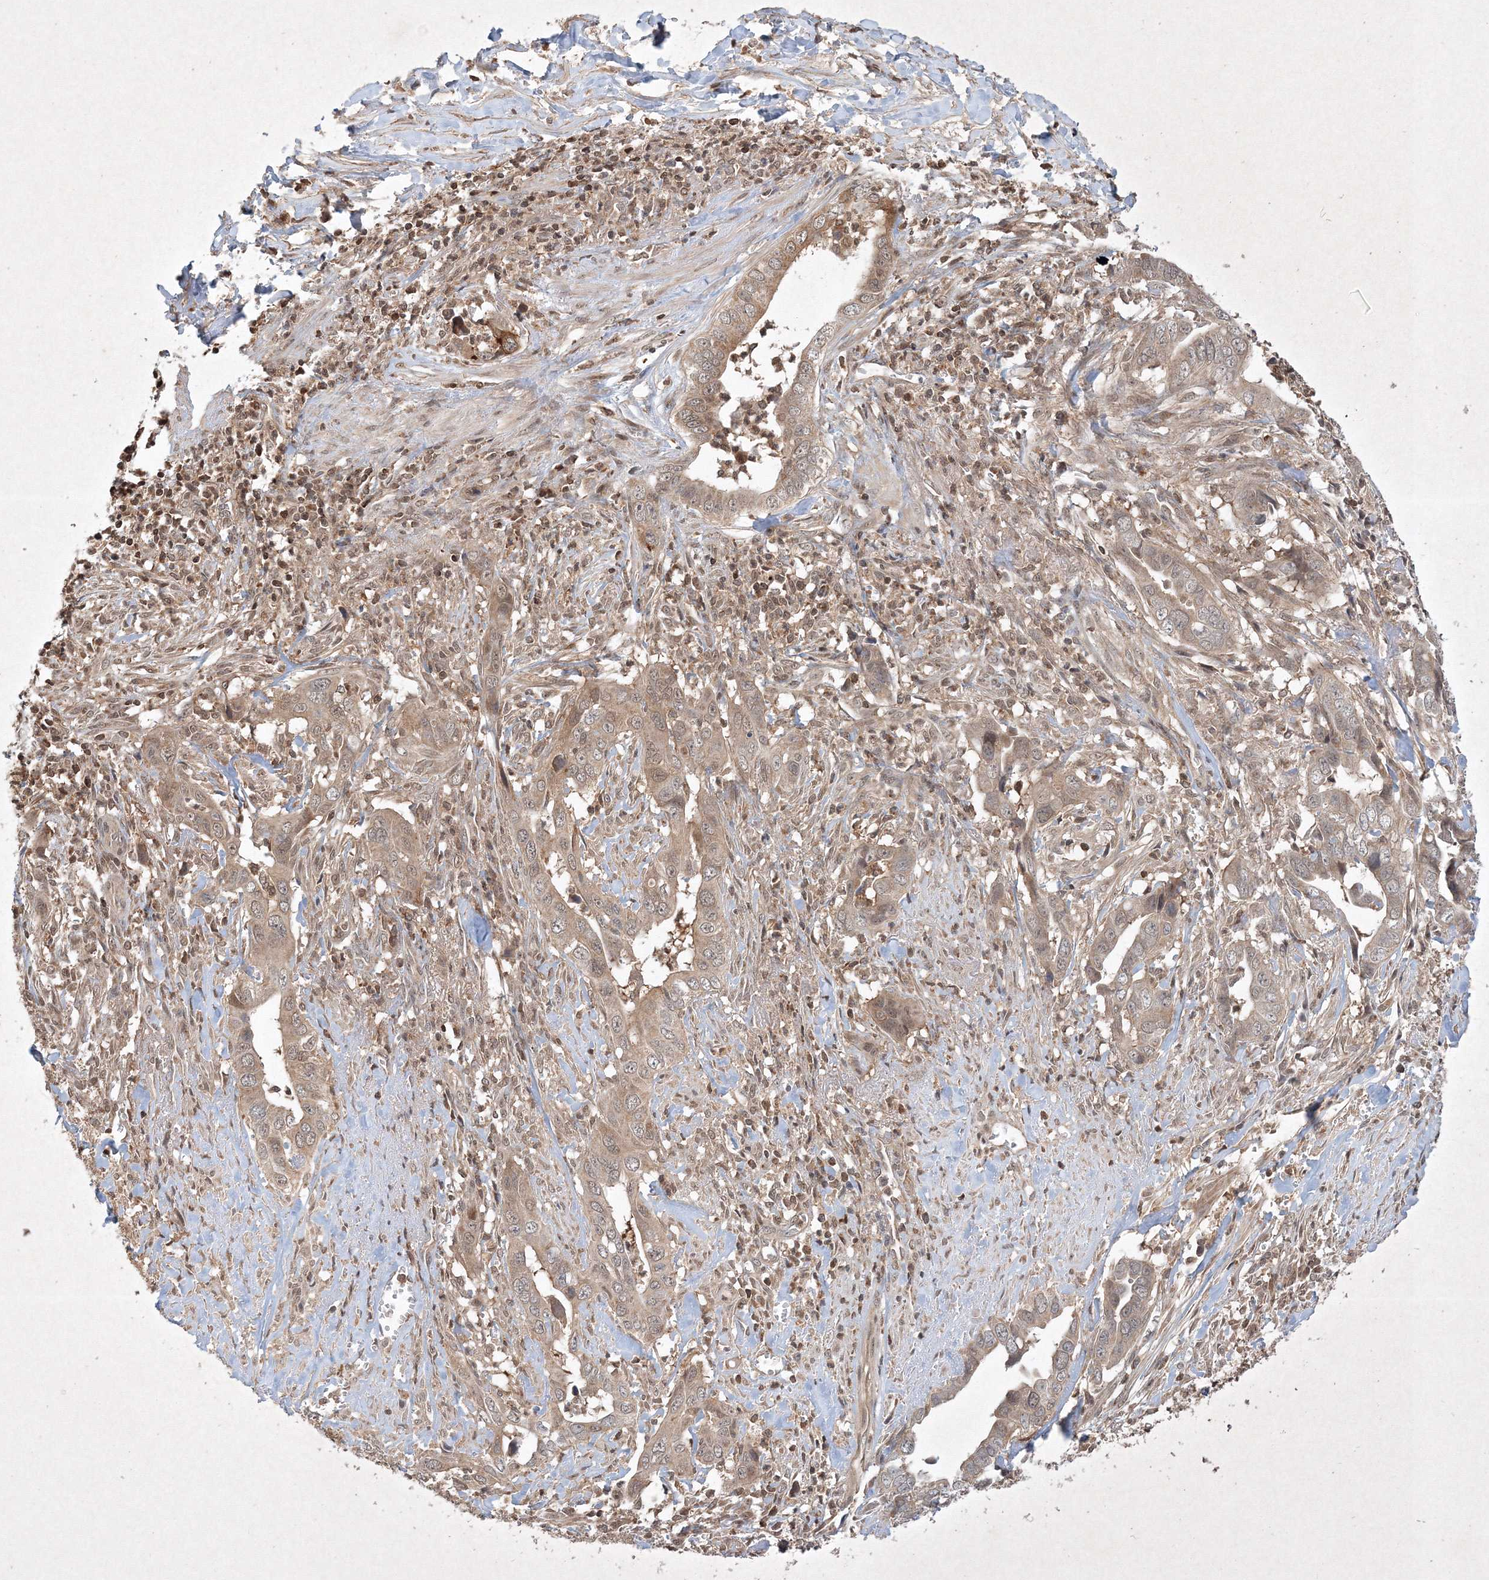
{"staining": {"intensity": "weak", "quantity": ">75%", "location": "cytoplasmic/membranous"}, "tissue": "liver cancer", "cell_type": "Tumor cells", "image_type": "cancer", "snomed": [{"axis": "morphology", "description": "Cholangiocarcinoma"}, {"axis": "topography", "description": "Liver"}], "caption": "A low amount of weak cytoplasmic/membranous positivity is appreciated in about >75% of tumor cells in liver cholangiocarcinoma tissue. (DAB (3,3'-diaminobenzidine) IHC, brown staining for protein, blue staining for nuclei).", "gene": "PLTP", "patient": {"sex": "female", "age": 79}}